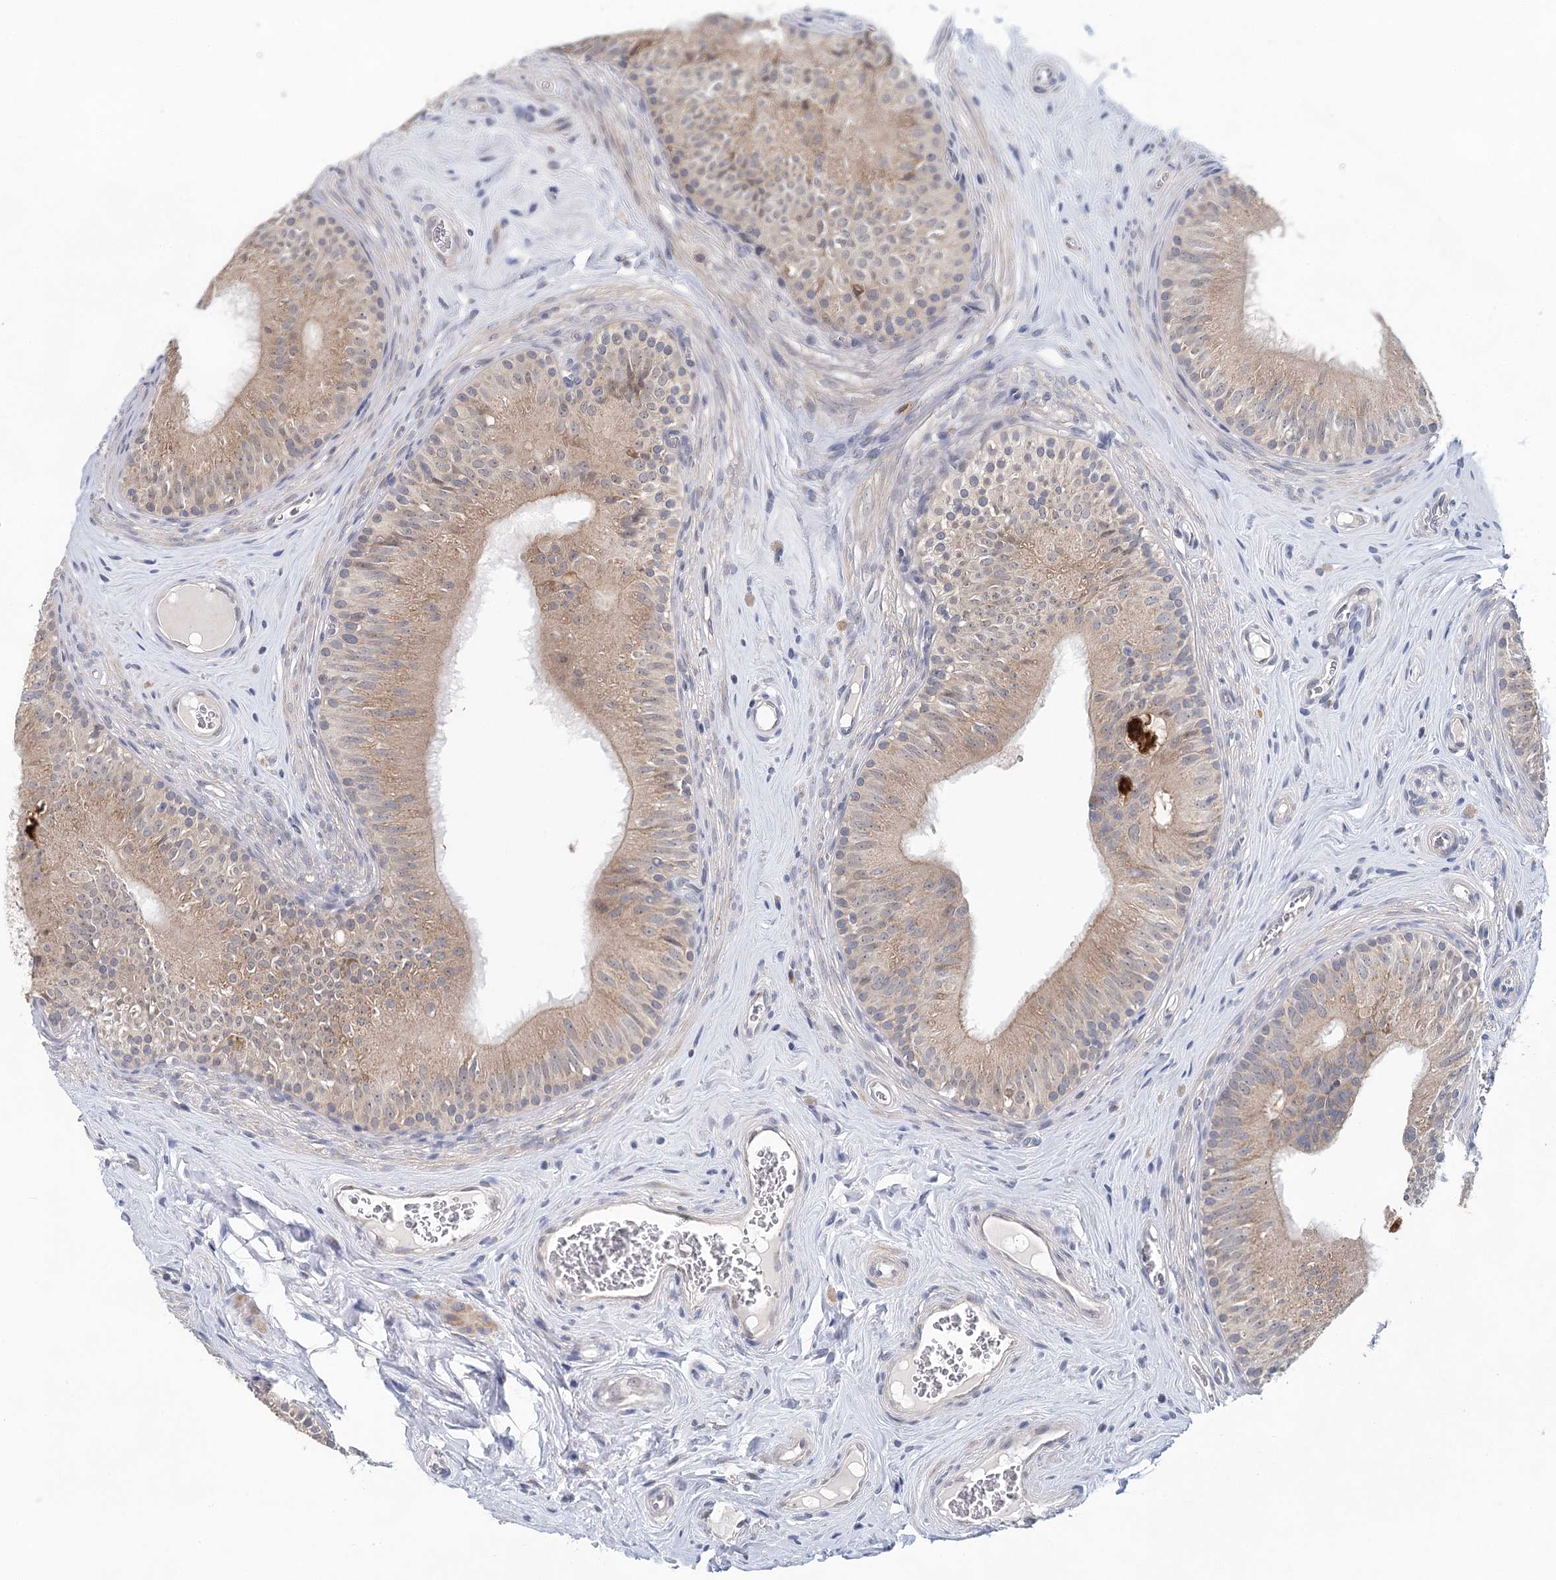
{"staining": {"intensity": "moderate", "quantity": ">75%", "location": "cytoplasmic/membranous"}, "tissue": "epididymis", "cell_type": "Glandular cells", "image_type": "normal", "snomed": [{"axis": "morphology", "description": "Normal tissue, NOS"}, {"axis": "topography", "description": "Epididymis"}], "caption": "Approximately >75% of glandular cells in benign human epididymis display moderate cytoplasmic/membranous protein expression as visualized by brown immunohistochemical staining.", "gene": "BLTP1", "patient": {"sex": "male", "age": 46}}